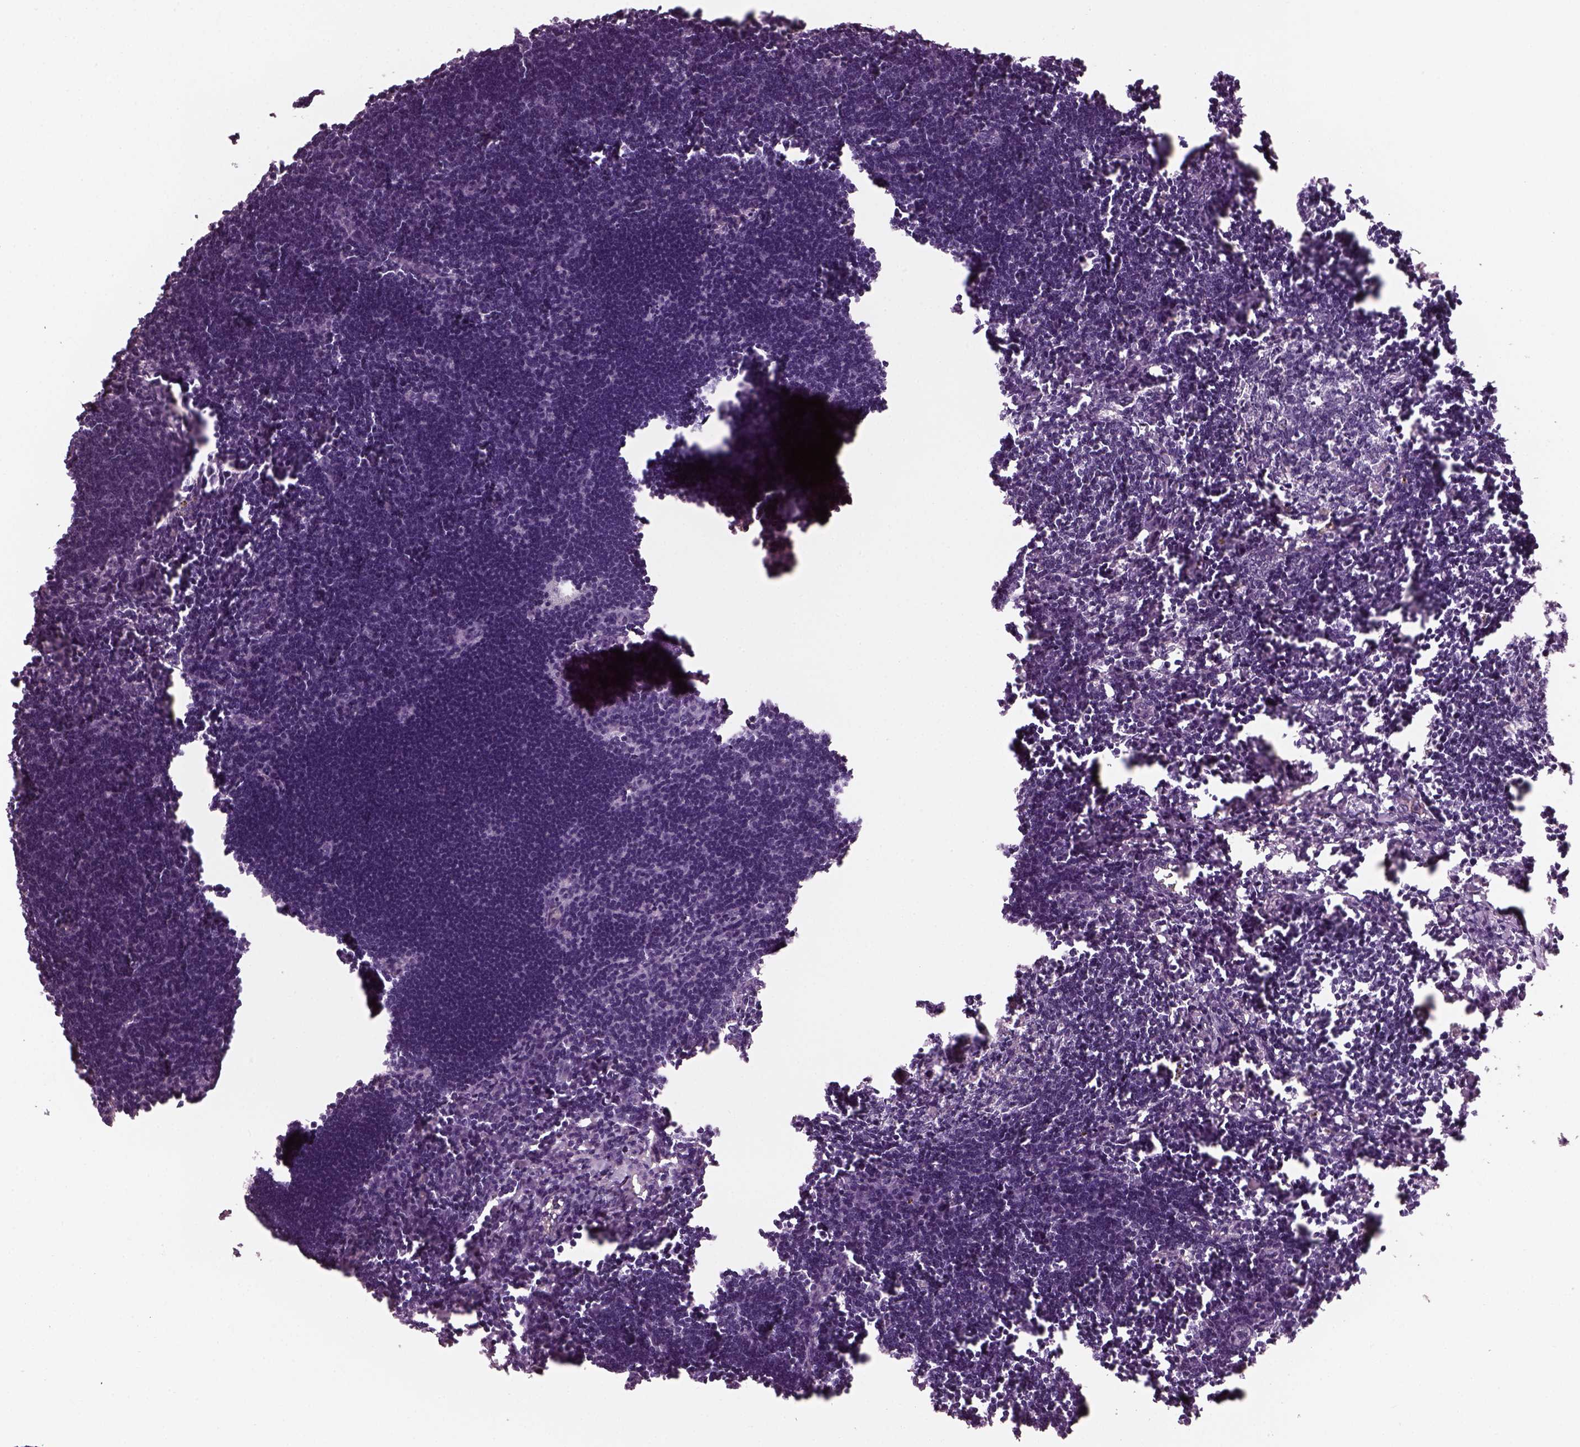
{"staining": {"intensity": "negative", "quantity": "none", "location": "none"}, "tissue": "lymph node", "cell_type": "Germinal center cells", "image_type": "normal", "snomed": [{"axis": "morphology", "description": "Normal tissue, NOS"}, {"axis": "topography", "description": "Lymph node"}], "caption": "High magnification brightfield microscopy of benign lymph node stained with DAB (3,3'-diaminobenzidine) (brown) and counterstained with hematoxylin (blue): germinal center cells show no significant expression. (DAB IHC with hematoxylin counter stain).", "gene": "PDC", "patient": {"sex": "male", "age": 55}}